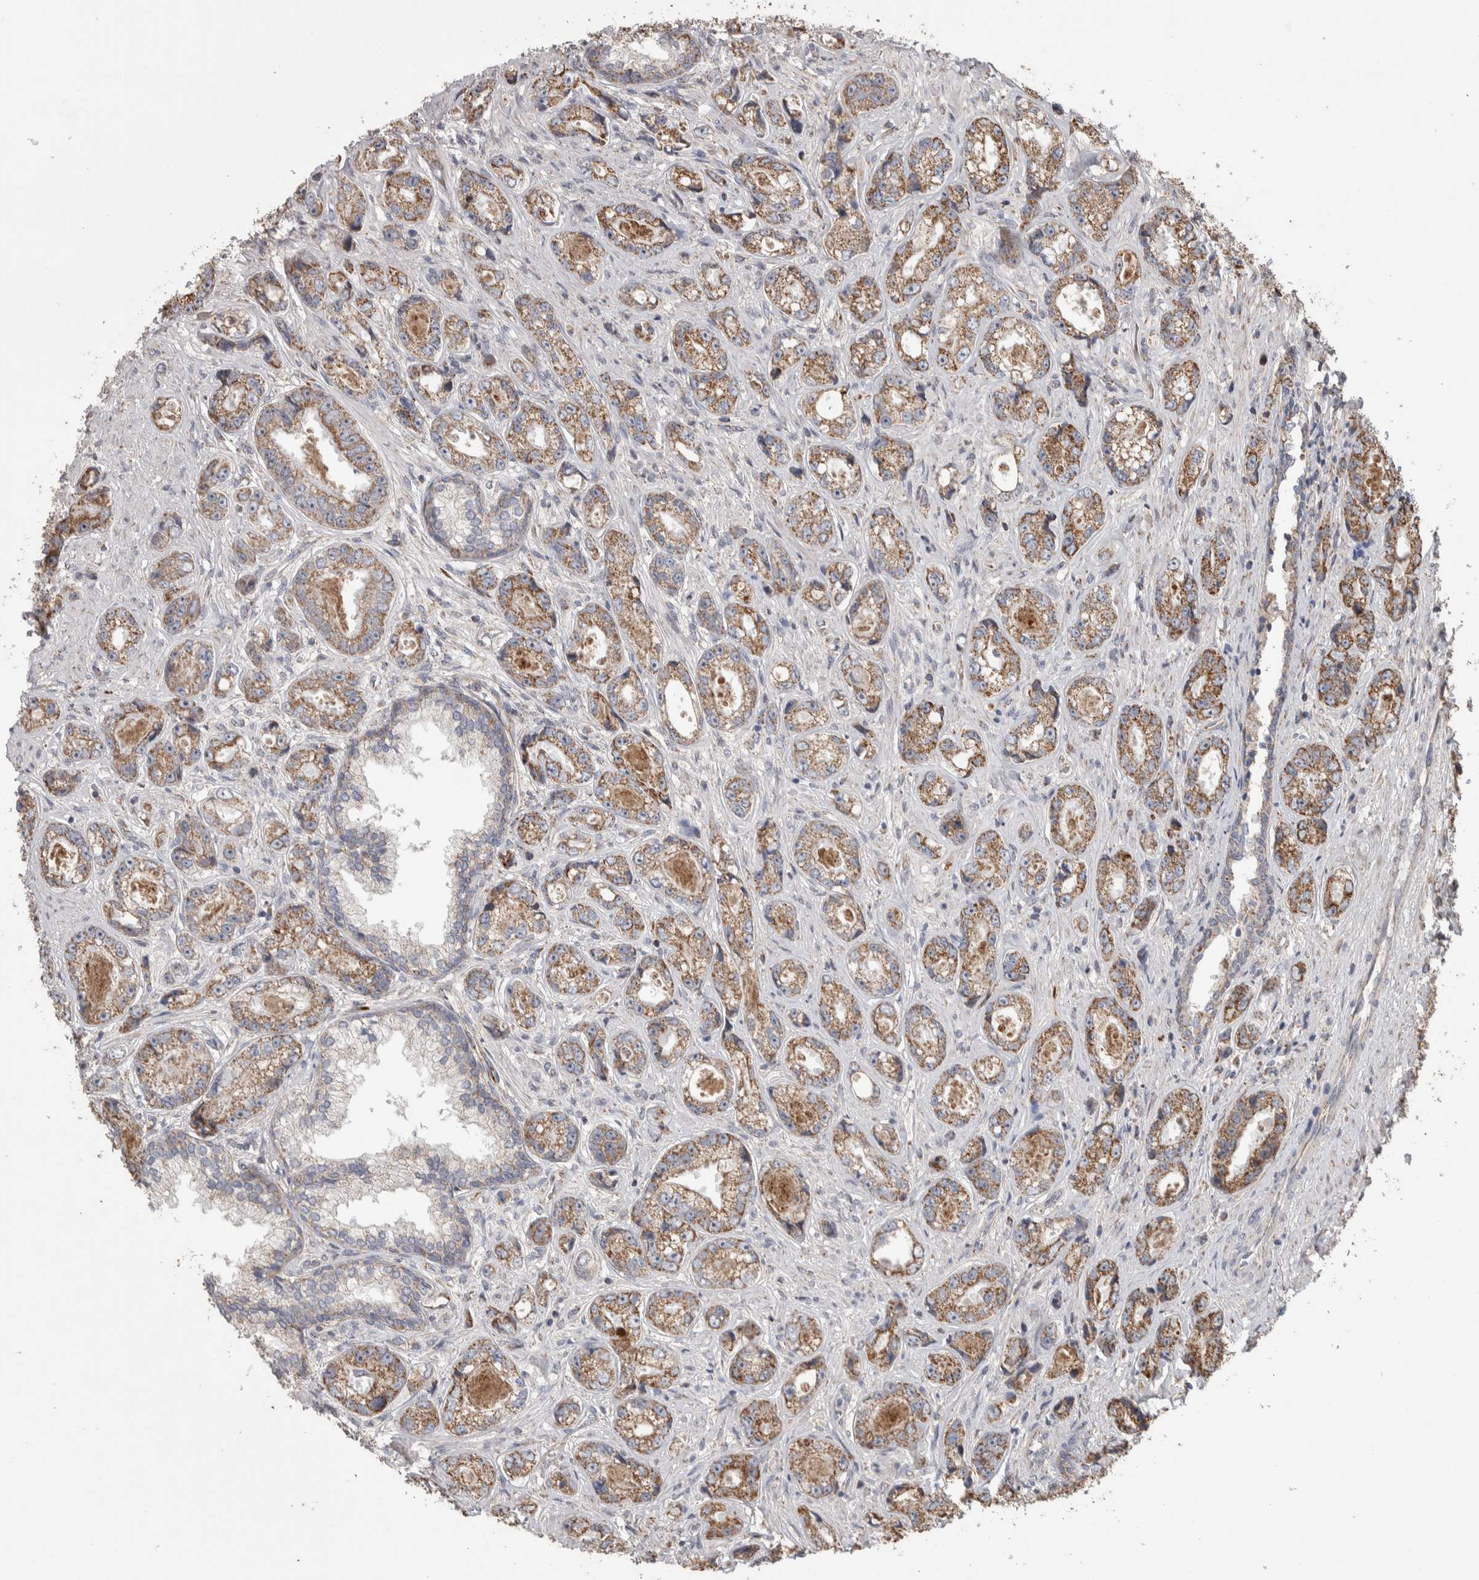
{"staining": {"intensity": "moderate", "quantity": ">75%", "location": "cytoplasmic/membranous"}, "tissue": "prostate cancer", "cell_type": "Tumor cells", "image_type": "cancer", "snomed": [{"axis": "morphology", "description": "Adenocarcinoma, High grade"}, {"axis": "topography", "description": "Prostate"}], "caption": "A photomicrograph of human prostate cancer stained for a protein exhibits moderate cytoplasmic/membranous brown staining in tumor cells. The staining is performed using DAB brown chromogen to label protein expression. The nuclei are counter-stained blue using hematoxylin.", "gene": "SCO1", "patient": {"sex": "male", "age": 61}}